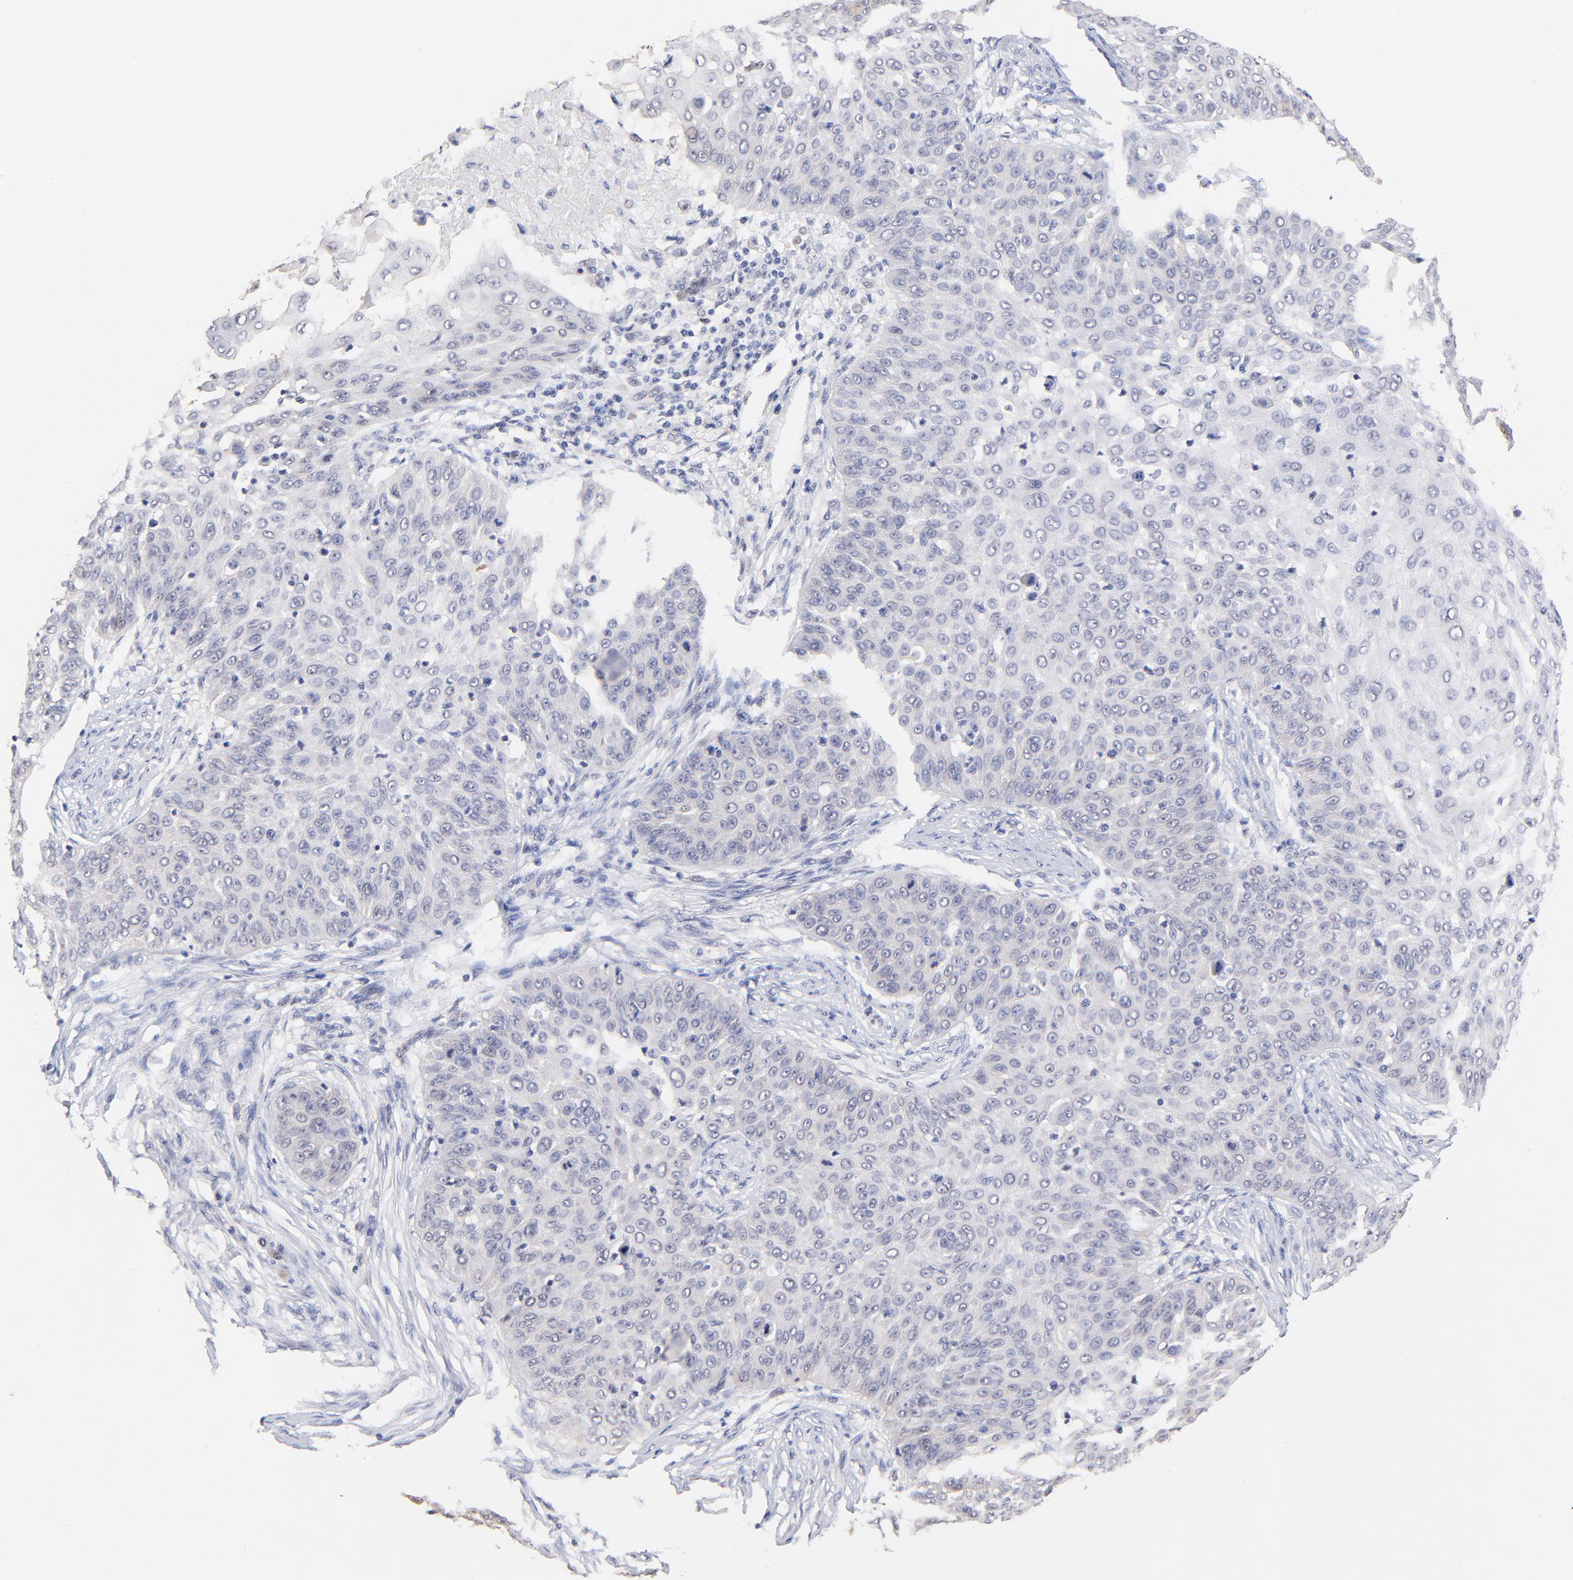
{"staining": {"intensity": "negative", "quantity": "none", "location": "none"}, "tissue": "skin cancer", "cell_type": "Tumor cells", "image_type": "cancer", "snomed": [{"axis": "morphology", "description": "Squamous cell carcinoma, NOS"}, {"axis": "topography", "description": "Skin"}], "caption": "DAB immunohistochemical staining of skin cancer exhibits no significant expression in tumor cells.", "gene": "TXNL1", "patient": {"sex": "male", "age": 82}}